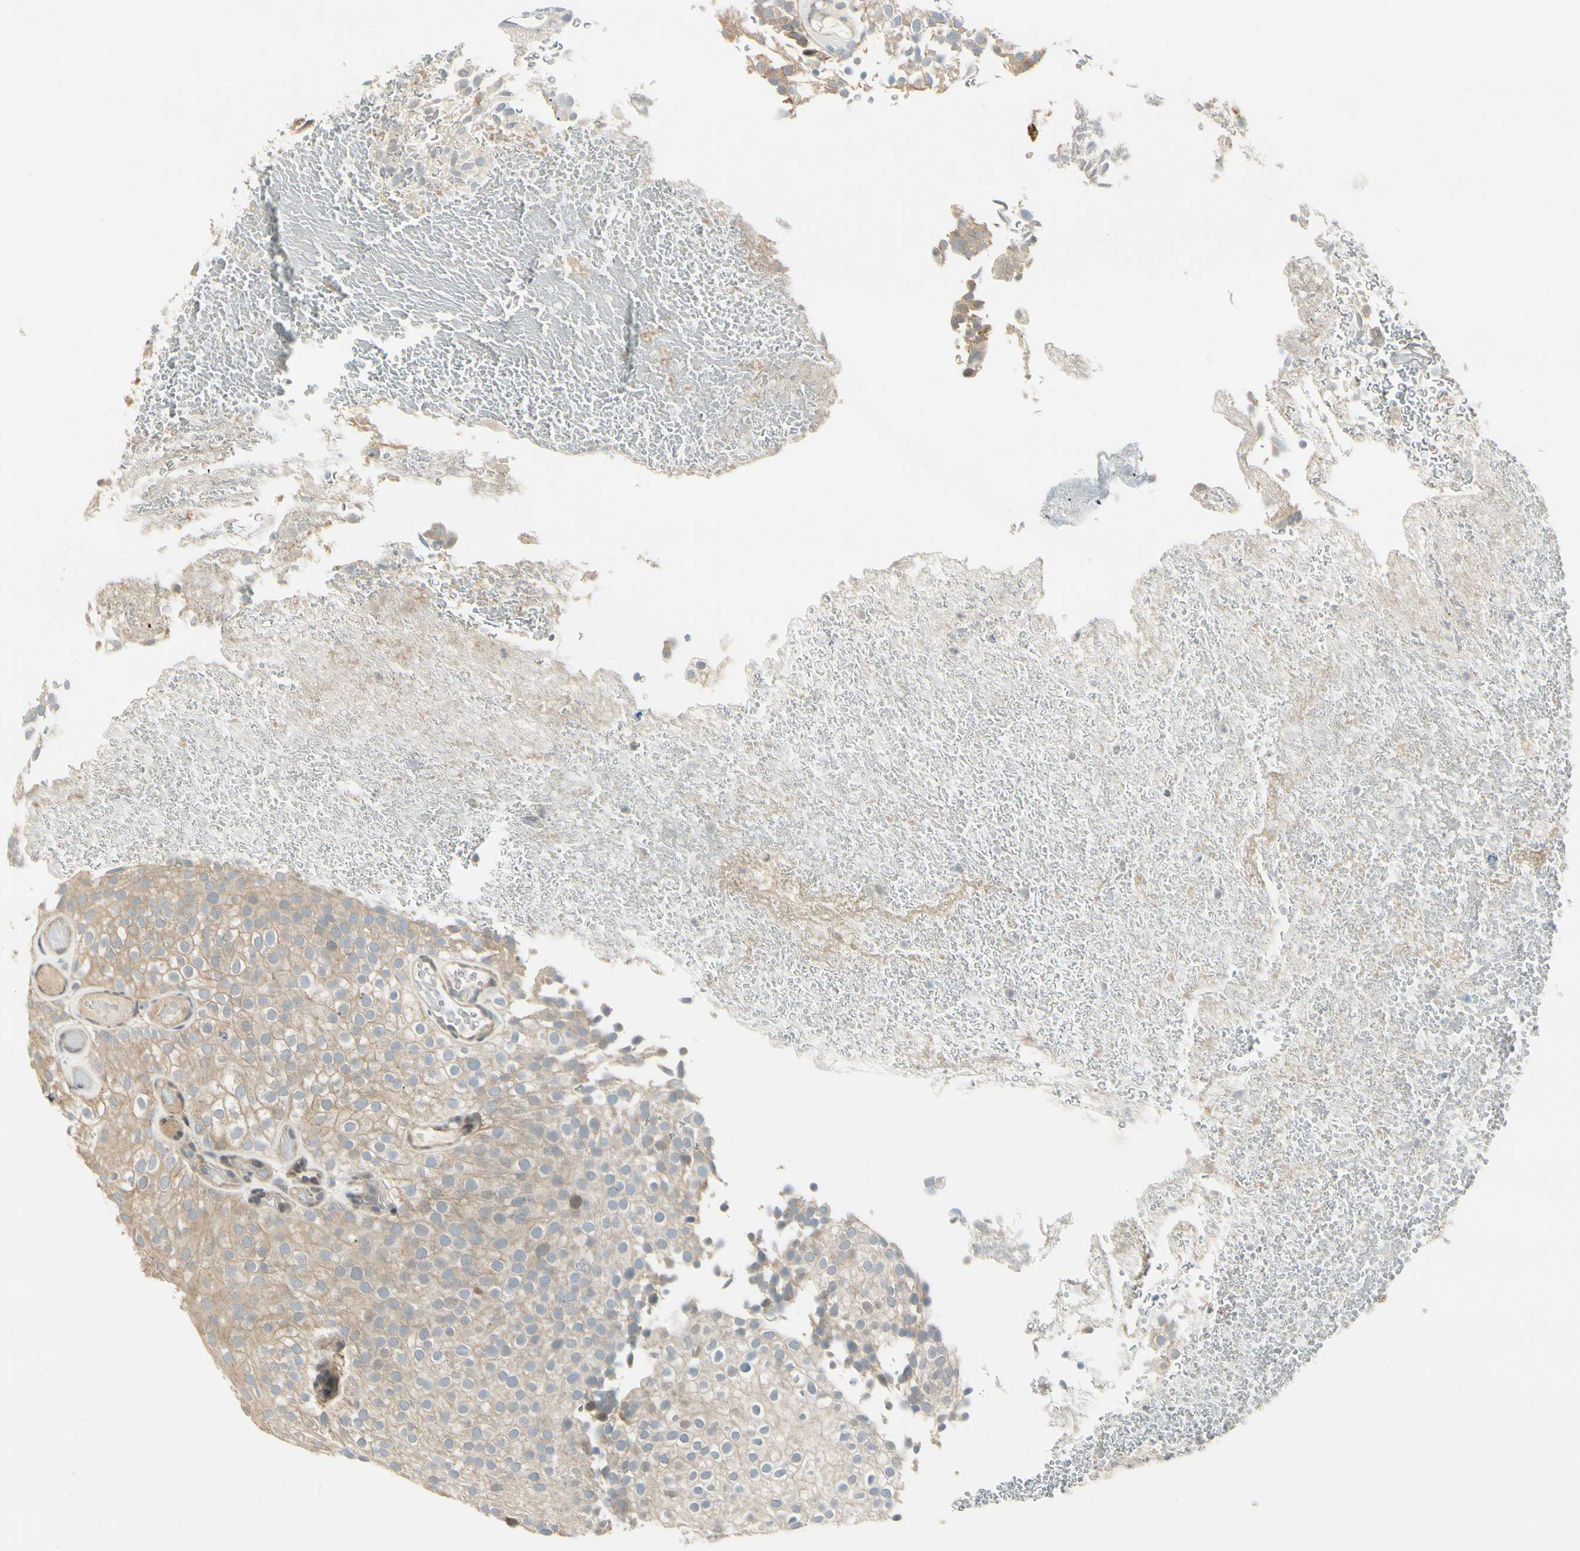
{"staining": {"intensity": "weak", "quantity": ">75%", "location": "cytoplasmic/membranous"}, "tissue": "urothelial cancer", "cell_type": "Tumor cells", "image_type": "cancer", "snomed": [{"axis": "morphology", "description": "Urothelial carcinoma, Low grade"}, {"axis": "topography", "description": "Urinary bladder"}], "caption": "A high-resolution histopathology image shows immunohistochemistry staining of urothelial cancer, which reveals weak cytoplasmic/membranous positivity in about >75% of tumor cells.", "gene": "EPHB3", "patient": {"sex": "male", "age": 78}}